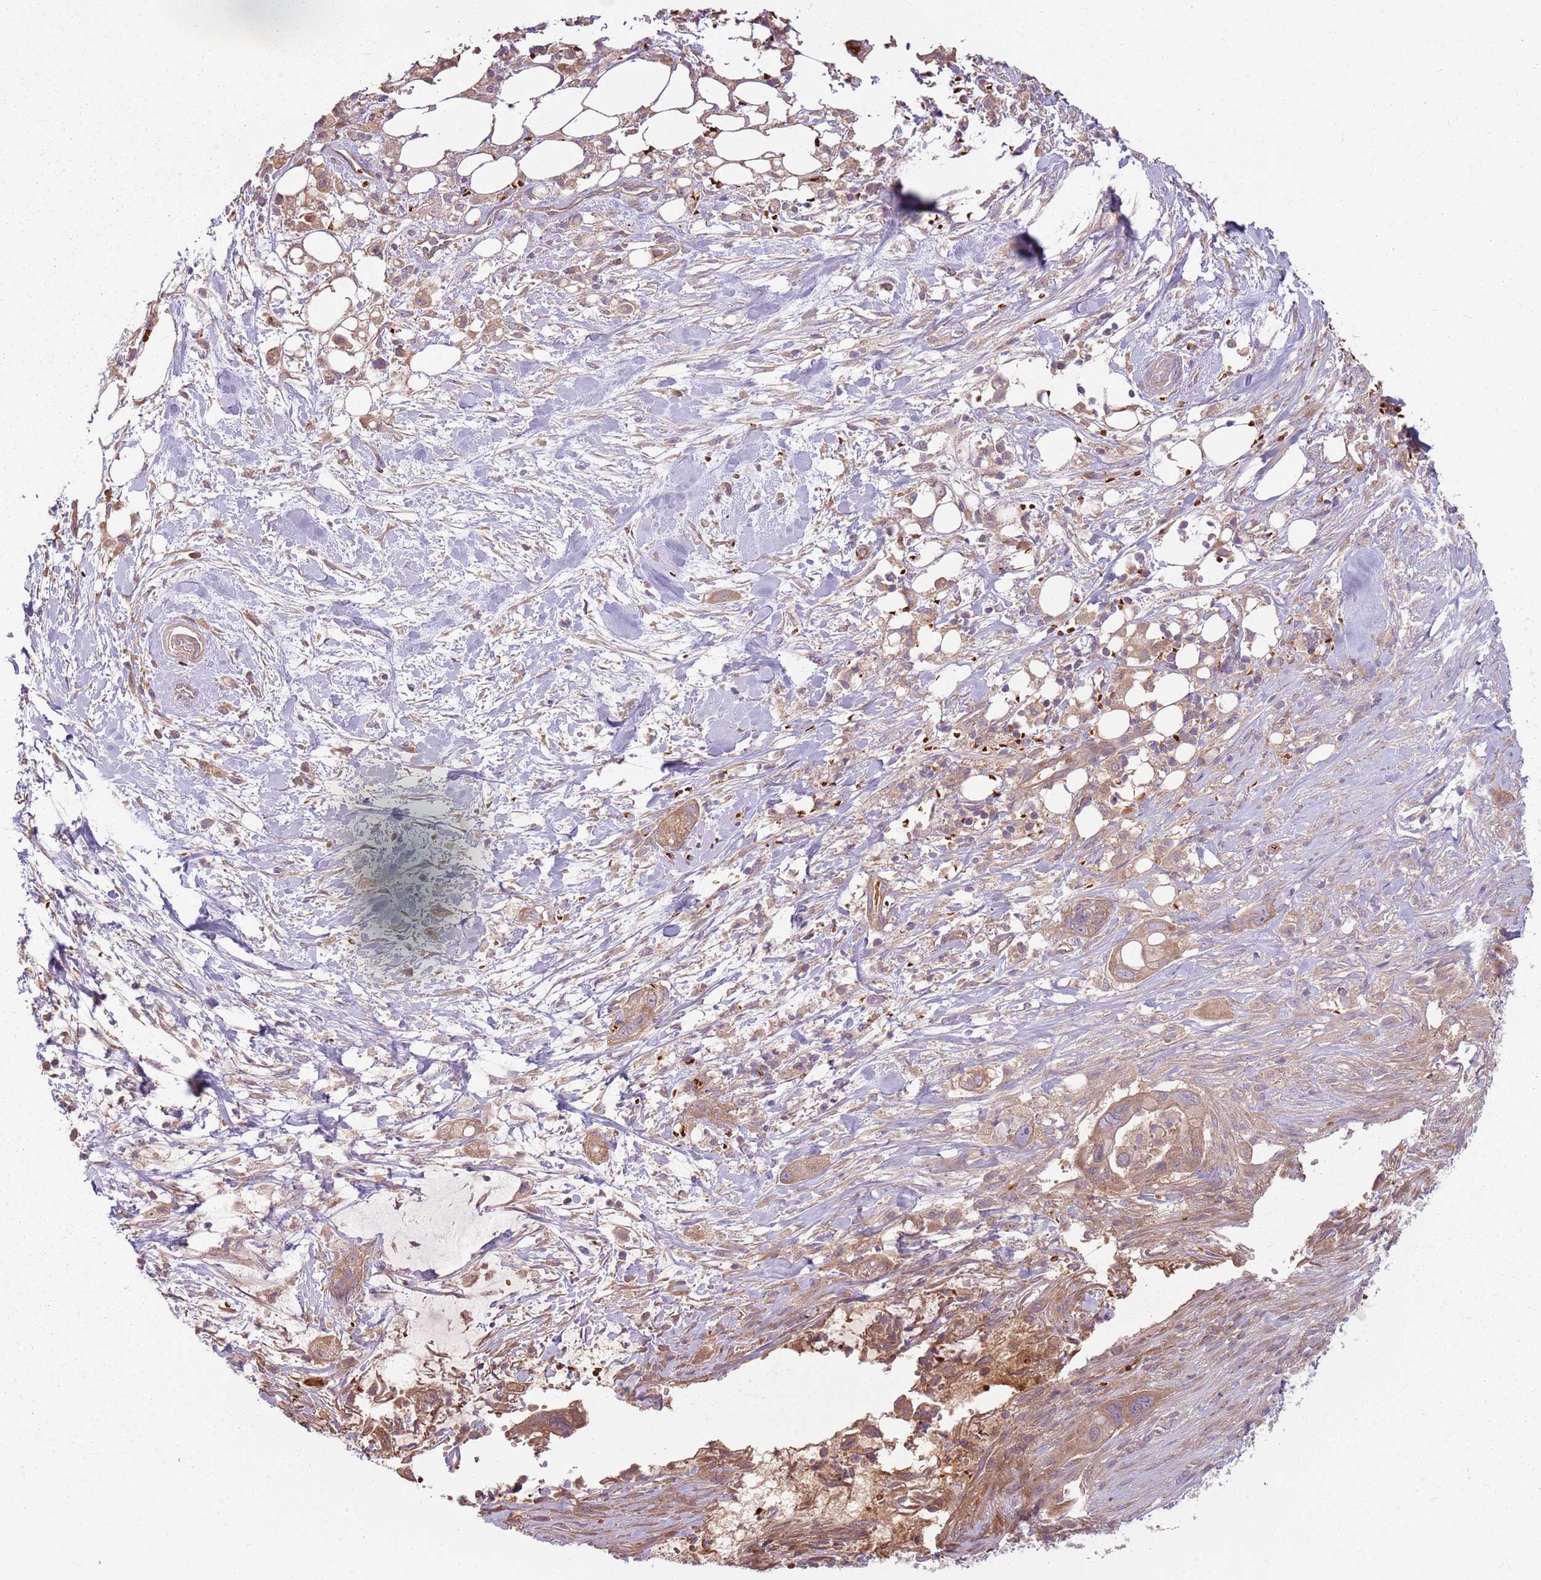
{"staining": {"intensity": "weak", "quantity": ">75%", "location": "cytoplasmic/membranous"}, "tissue": "pancreatic cancer", "cell_type": "Tumor cells", "image_type": "cancer", "snomed": [{"axis": "morphology", "description": "Adenocarcinoma, NOS"}, {"axis": "topography", "description": "Pancreas"}], "caption": "Human pancreatic cancer (adenocarcinoma) stained for a protein (brown) shows weak cytoplasmic/membranous positive expression in approximately >75% of tumor cells.", "gene": "HSPA14", "patient": {"sex": "male", "age": 44}}